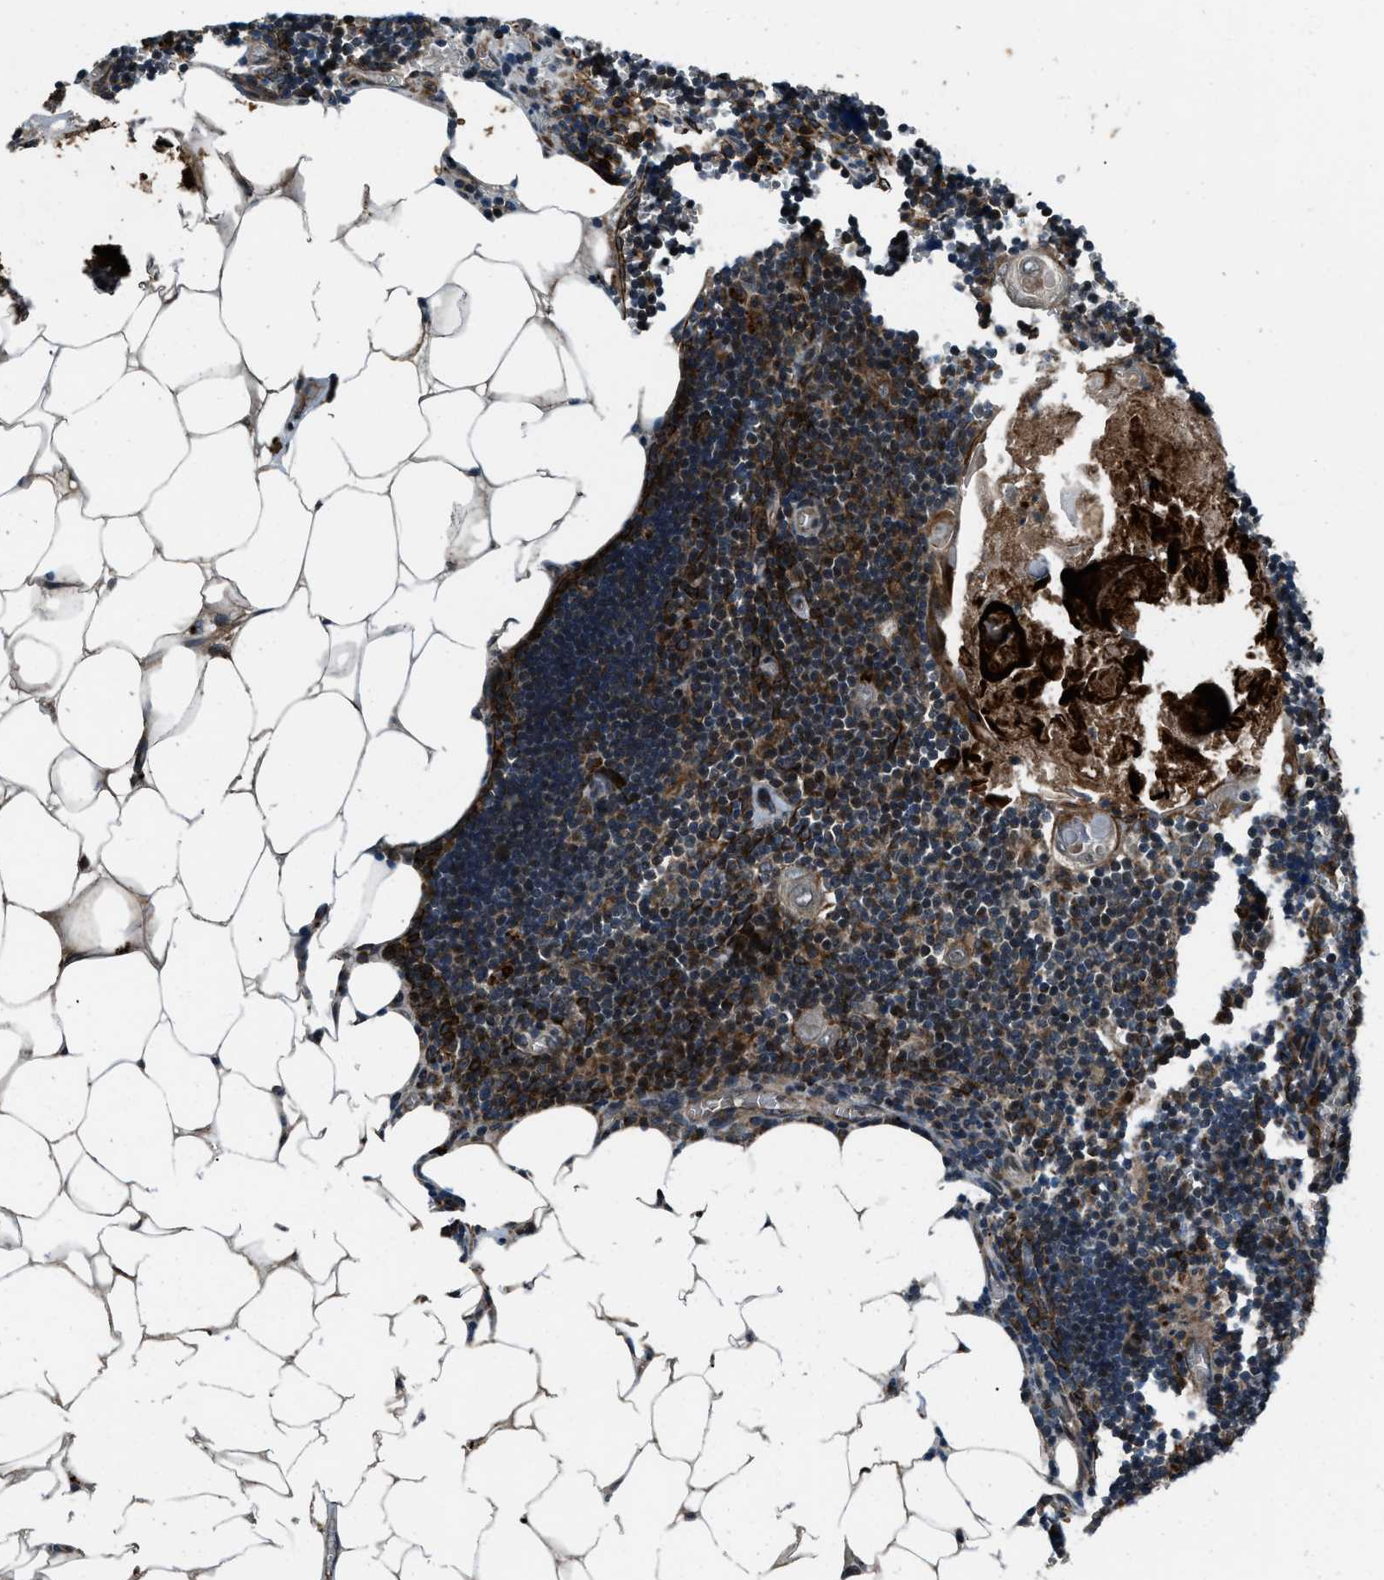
{"staining": {"intensity": "moderate", "quantity": "25%-75%", "location": "cytoplasmic/membranous"}, "tissue": "lymph node", "cell_type": "Germinal center cells", "image_type": "normal", "snomed": [{"axis": "morphology", "description": "Normal tissue, NOS"}, {"axis": "topography", "description": "Lymph node"}], "caption": "IHC histopathology image of benign human lymph node stained for a protein (brown), which demonstrates medium levels of moderate cytoplasmic/membranous staining in approximately 25%-75% of germinal center cells.", "gene": "IRAK4", "patient": {"sex": "male", "age": 33}}